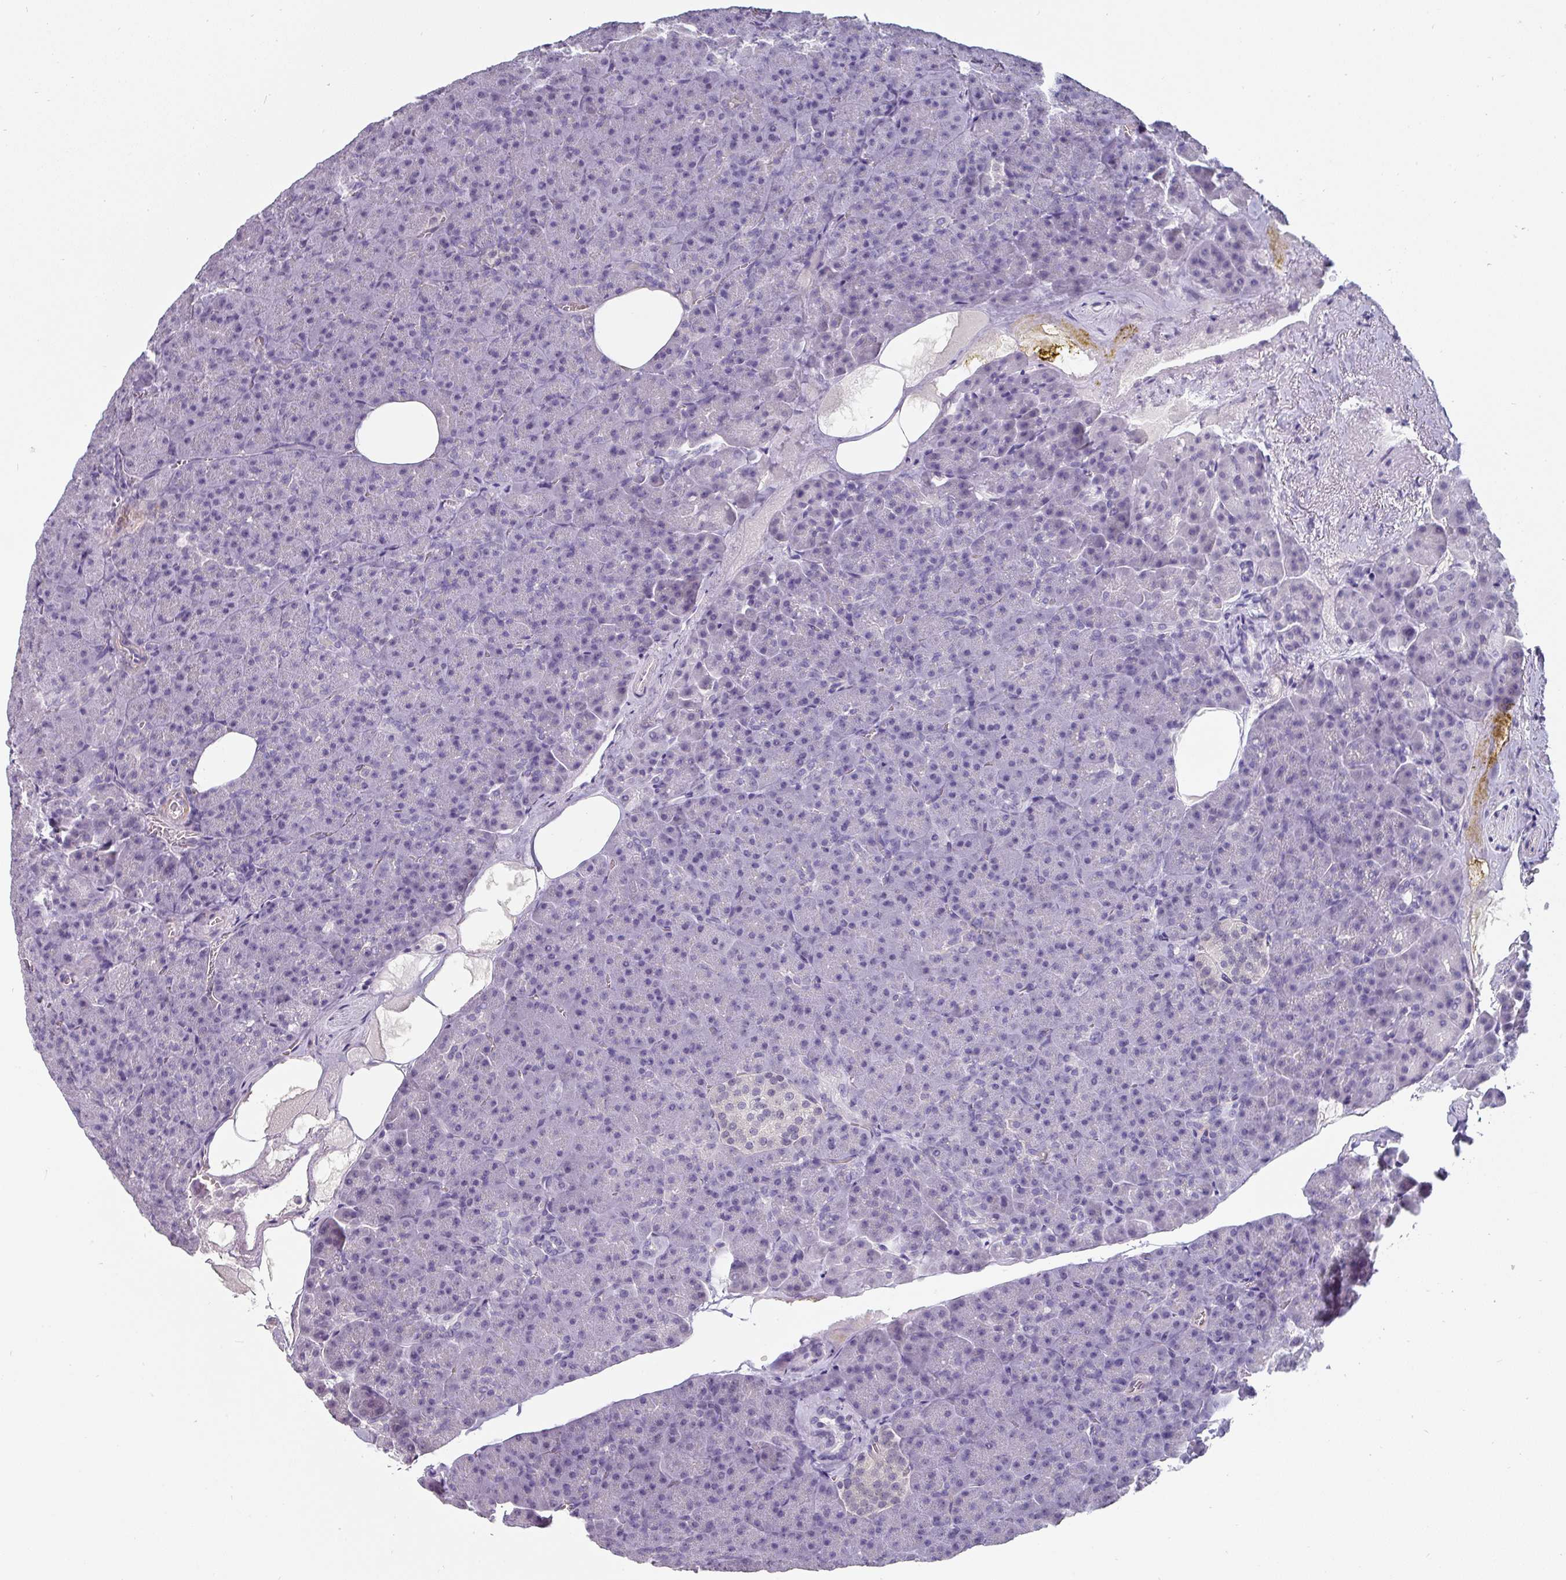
{"staining": {"intensity": "negative", "quantity": "none", "location": "none"}, "tissue": "pancreas", "cell_type": "Exocrine glandular cells", "image_type": "normal", "snomed": [{"axis": "morphology", "description": "Normal tissue, NOS"}, {"axis": "topography", "description": "Pancreas"}], "caption": "Immunohistochemistry (IHC) micrograph of unremarkable pancreas: human pancreas stained with DAB (3,3'-diaminobenzidine) displays no significant protein positivity in exocrine glandular cells. The staining is performed using DAB brown chromogen with nuclei counter-stained in using hematoxylin.", "gene": "EYA3", "patient": {"sex": "female", "age": 74}}